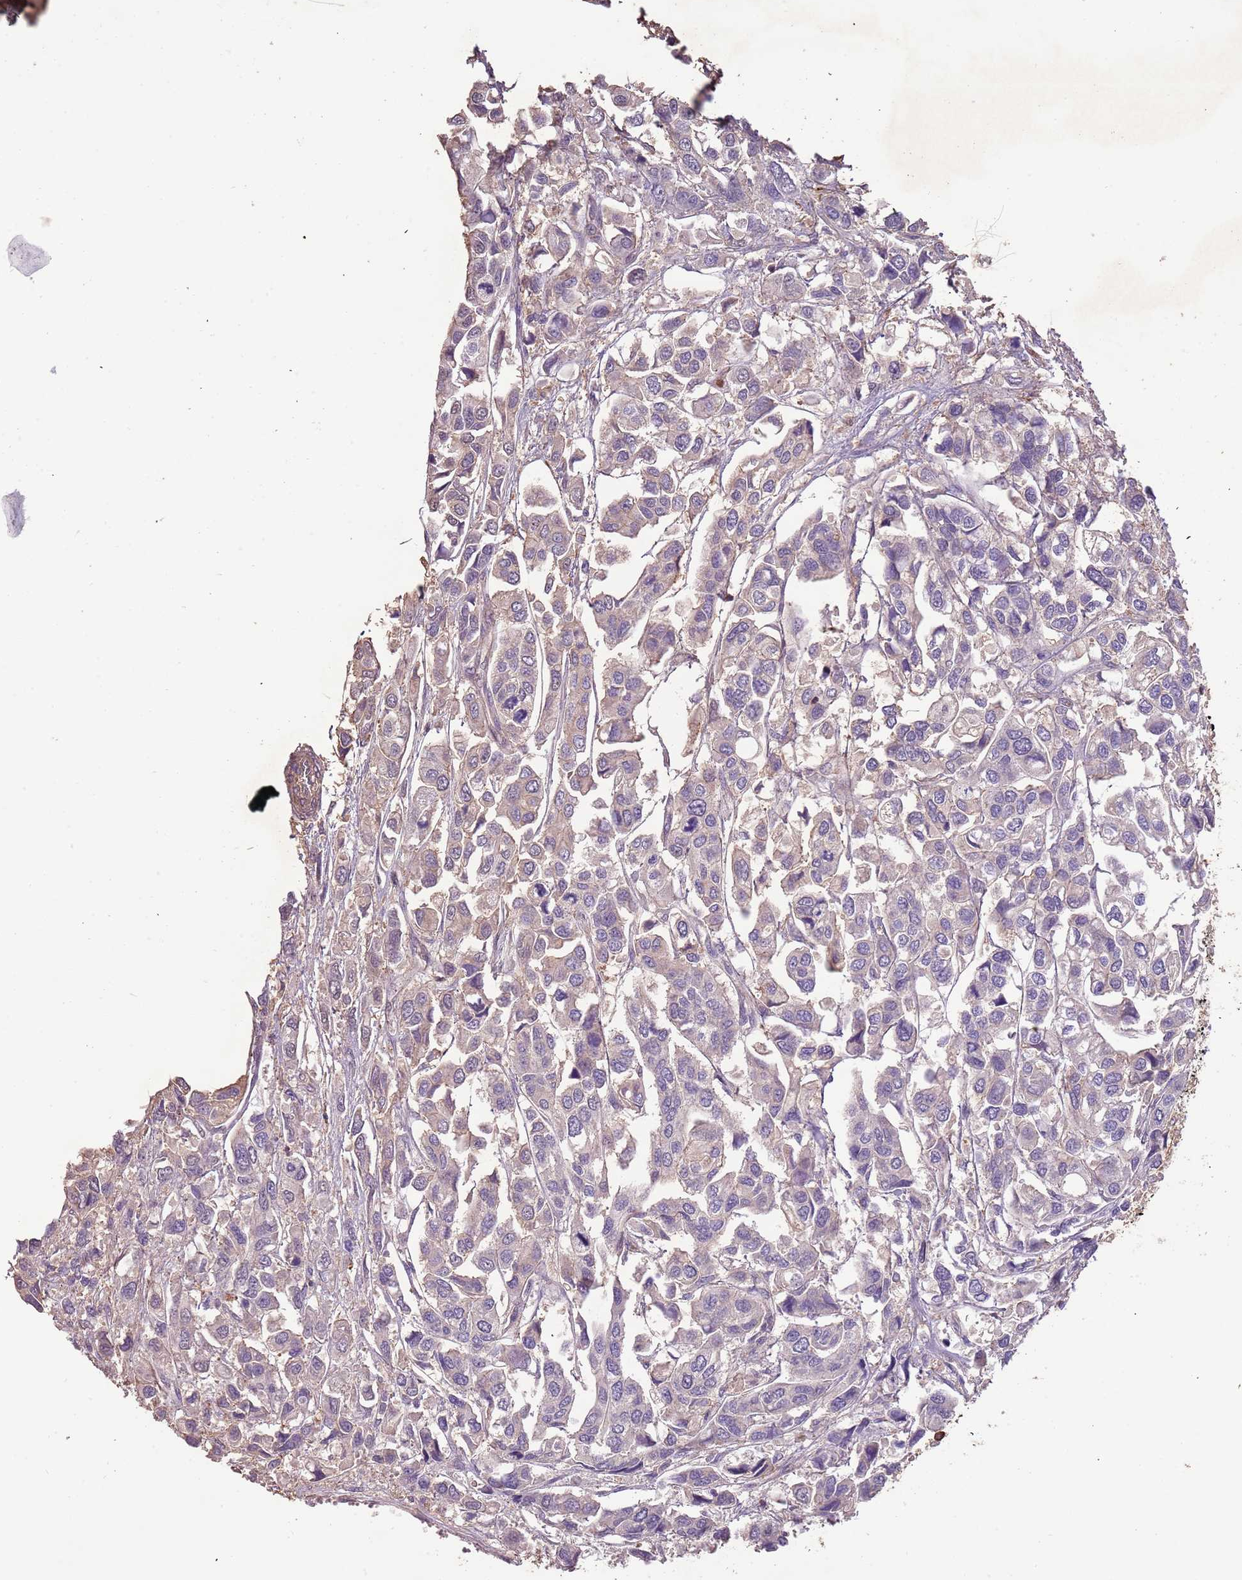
{"staining": {"intensity": "negative", "quantity": "none", "location": "none"}, "tissue": "urothelial cancer", "cell_type": "Tumor cells", "image_type": "cancer", "snomed": [{"axis": "morphology", "description": "Urothelial carcinoma, High grade"}, {"axis": "topography", "description": "Urinary bladder"}], "caption": "High magnification brightfield microscopy of high-grade urothelial carcinoma stained with DAB (3,3'-diaminobenzidine) (brown) and counterstained with hematoxylin (blue): tumor cells show no significant positivity.", "gene": "FECH", "patient": {"sex": "male", "age": 67}}